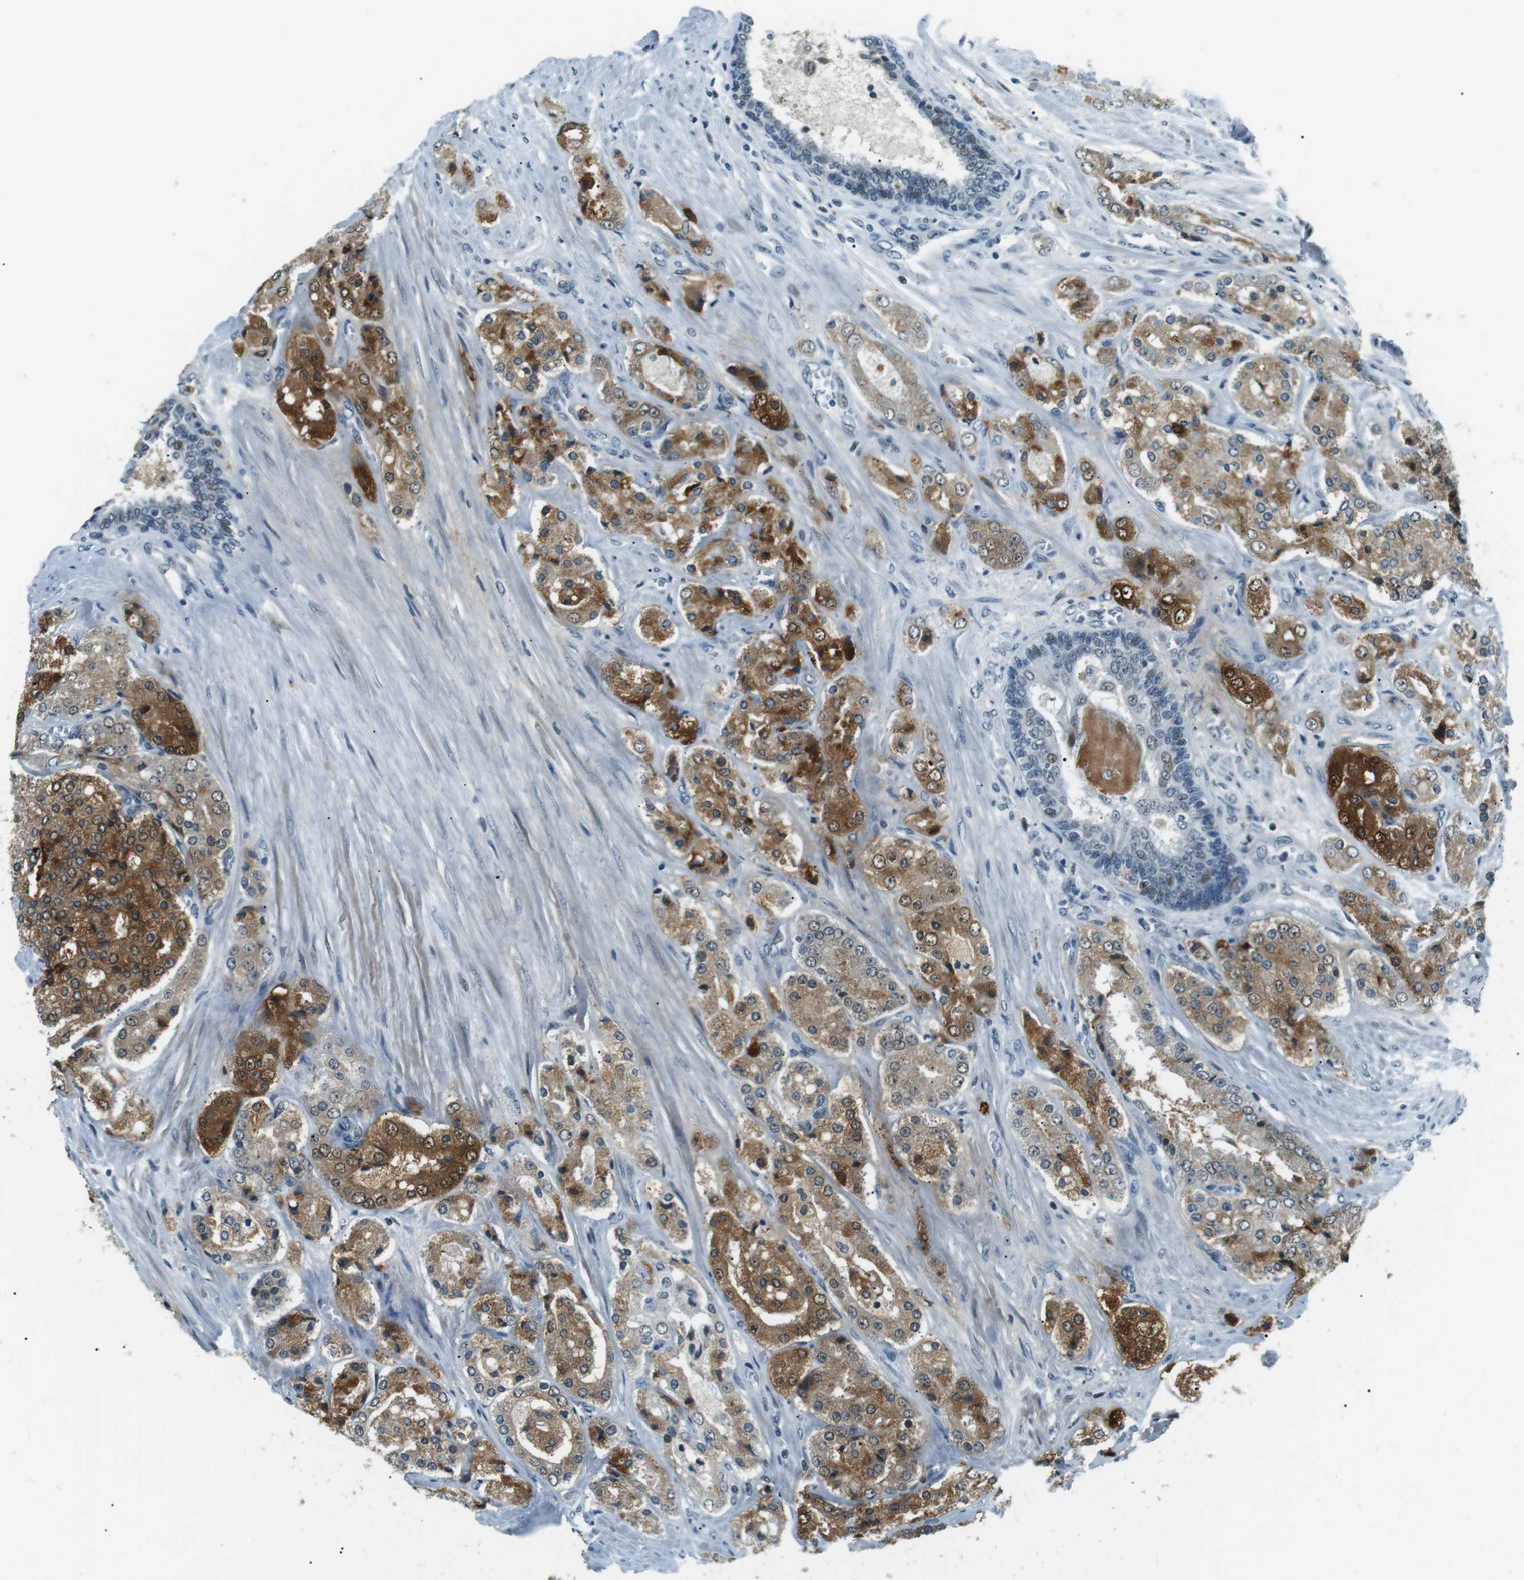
{"staining": {"intensity": "moderate", "quantity": ">75%", "location": "cytoplasmic/membranous"}, "tissue": "prostate cancer", "cell_type": "Tumor cells", "image_type": "cancer", "snomed": [{"axis": "morphology", "description": "Adenocarcinoma, High grade"}, {"axis": "topography", "description": "Prostate"}], "caption": "This is an image of IHC staining of prostate cancer, which shows moderate positivity in the cytoplasmic/membranous of tumor cells.", "gene": "PJA1", "patient": {"sex": "male", "age": 65}}